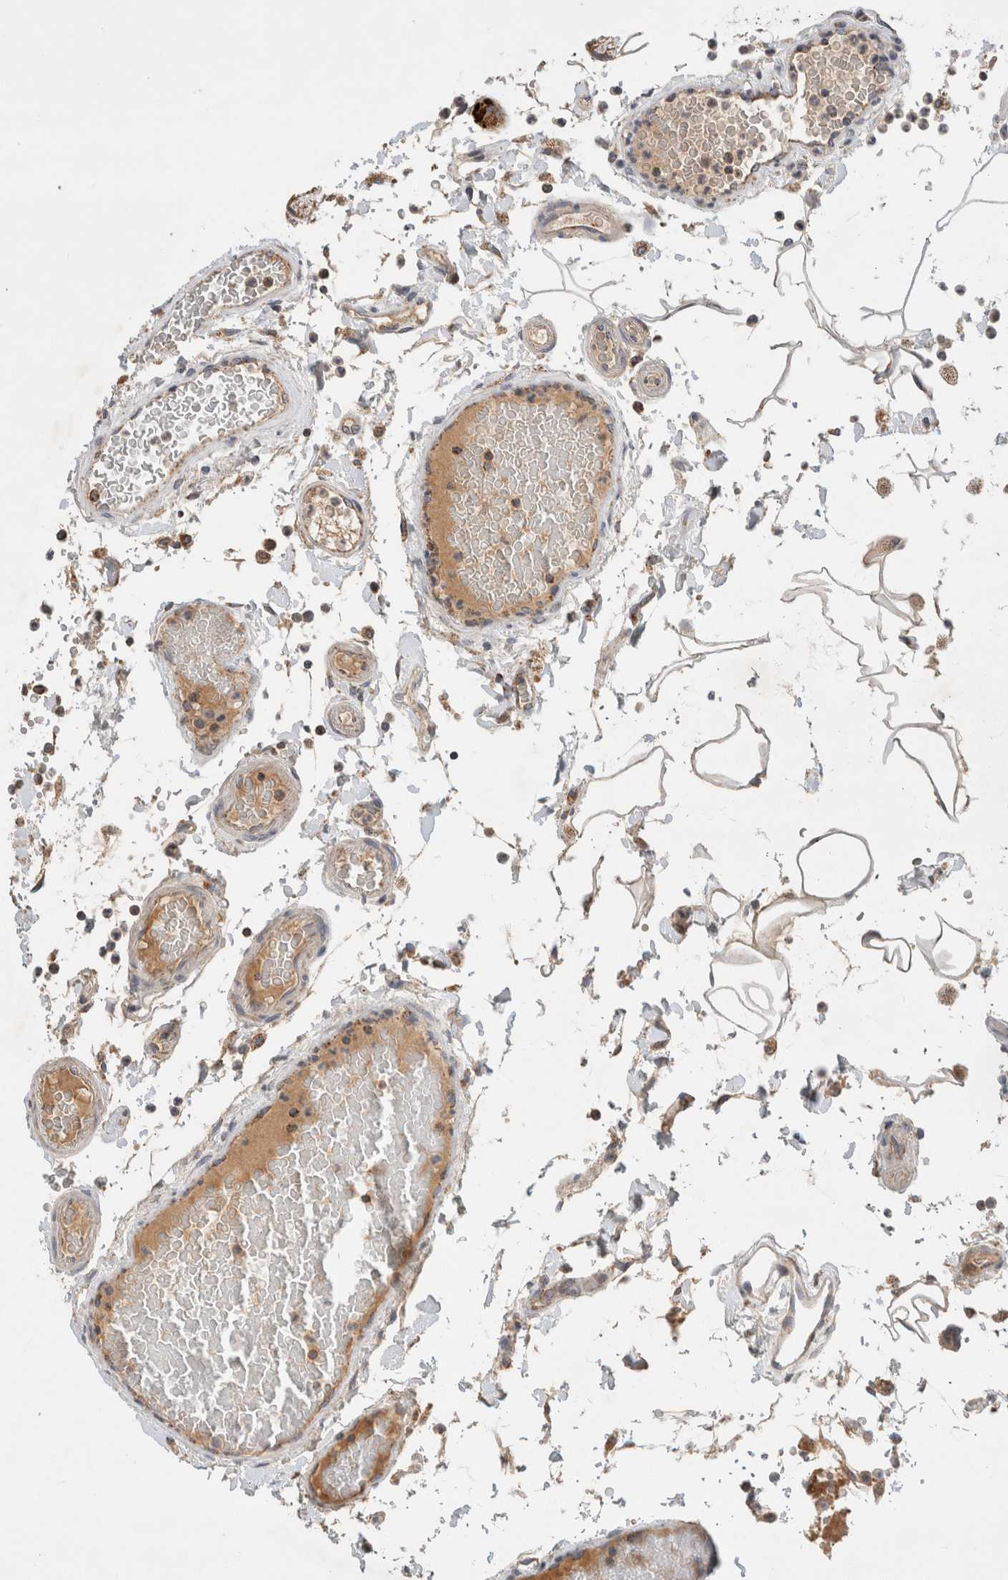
{"staining": {"intensity": "strong", "quantity": ">75%", "location": "cytoplasmic/membranous"}, "tissue": "duodenum", "cell_type": "Glandular cells", "image_type": "normal", "snomed": [{"axis": "morphology", "description": "Normal tissue, NOS"}, {"axis": "topography", "description": "Small intestine, NOS"}], "caption": "Strong cytoplasmic/membranous expression for a protein is present in approximately >75% of glandular cells of normal duodenum using immunohistochemistry.", "gene": "AMPD1", "patient": {"sex": "female", "age": 71}}